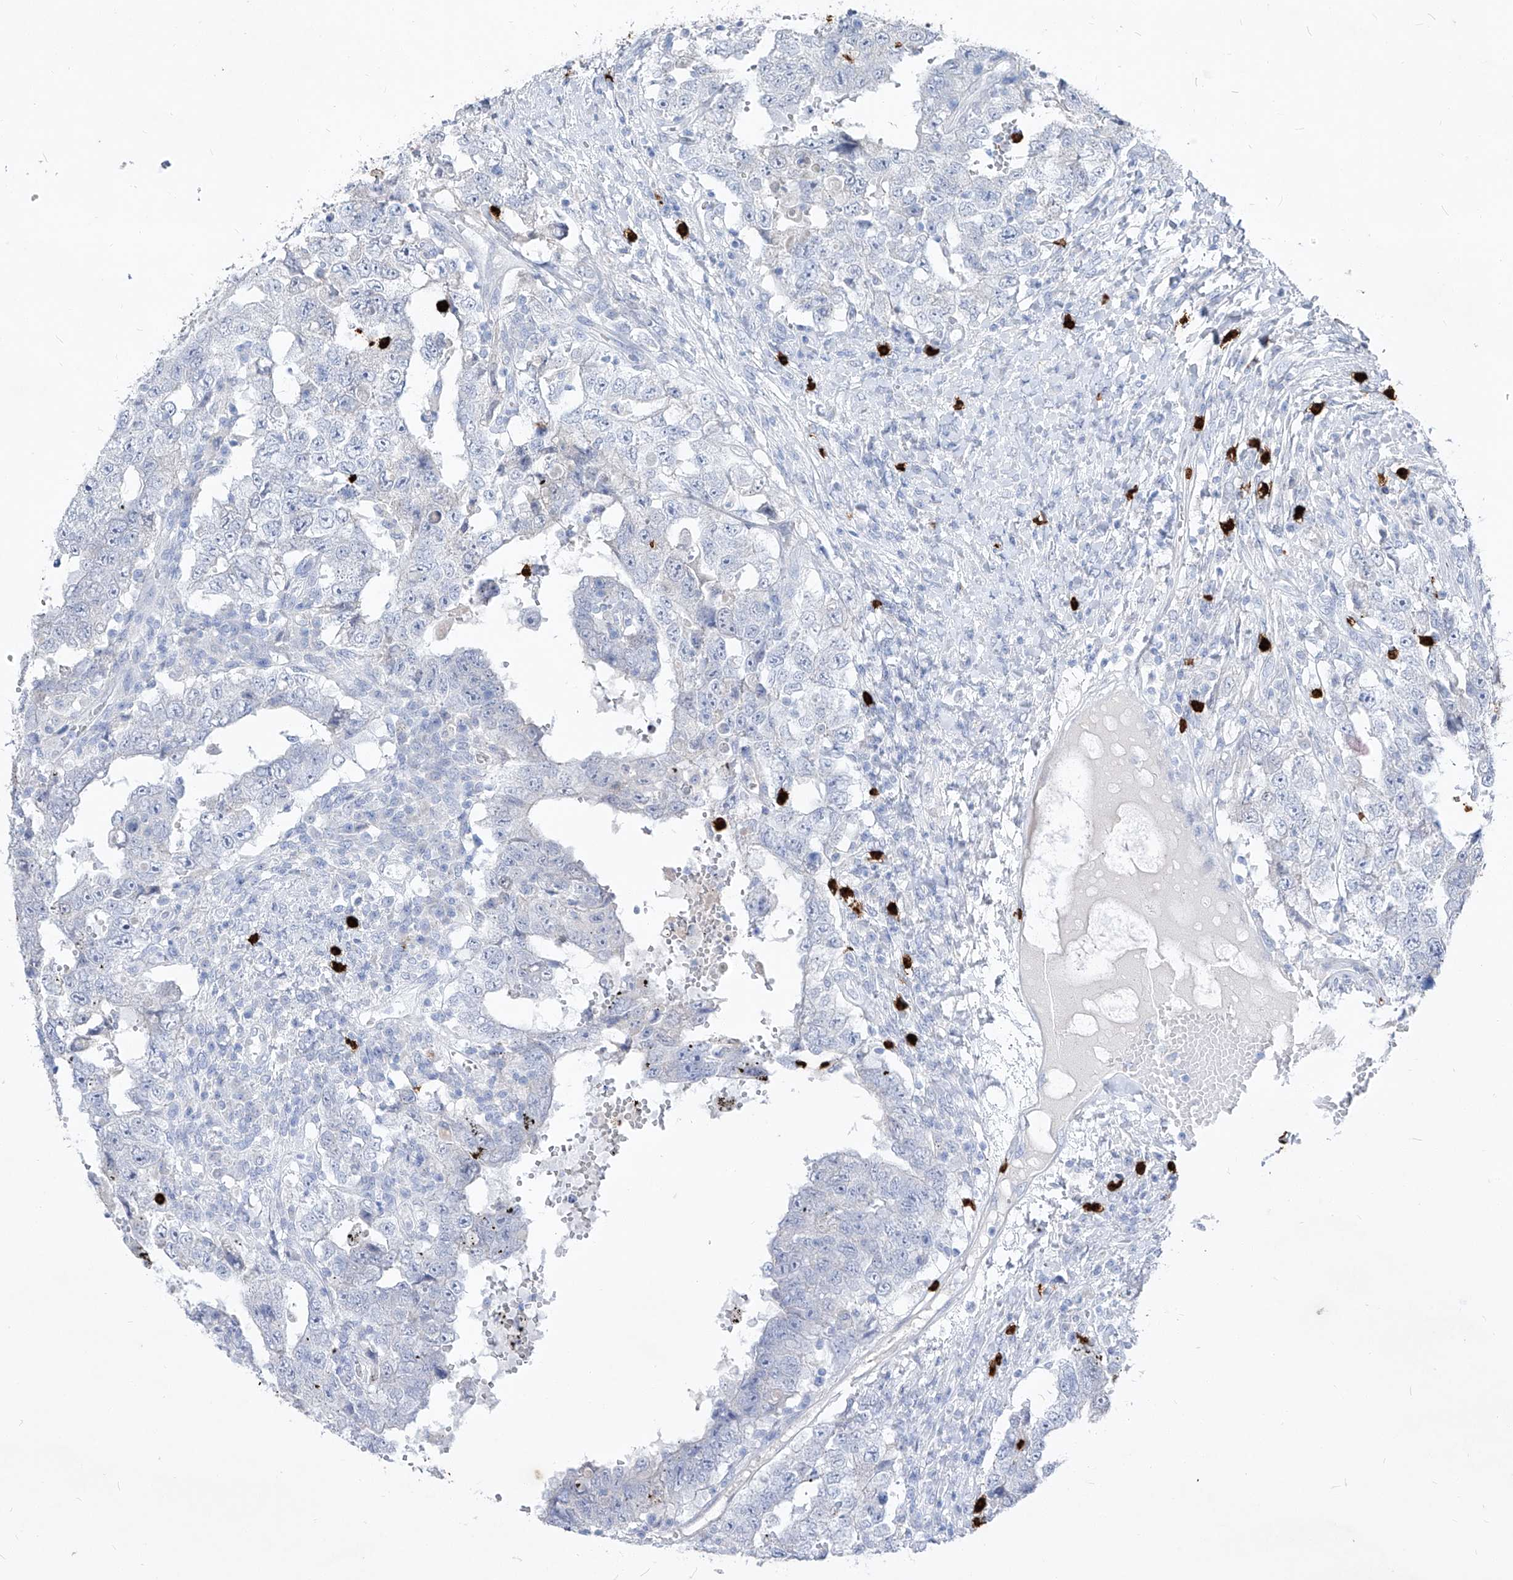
{"staining": {"intensity": "negative", "quantity": "none", "location": "none"}, "tissue": "testis cancer", "cell_type": "Tumor cells", "image_type": "cancer", "snomed": [{"axis": "morphology", "description": "Carcinoma, Embryonal, NOS"}, {"axis": "topography", "description": "Testis"}], "caption": "Immunohistochemical staining of human testis cancer reveals no significant expression in tumor cells.", "gene": "FRS3", "patient": {"sex": "male", "age": 26}}